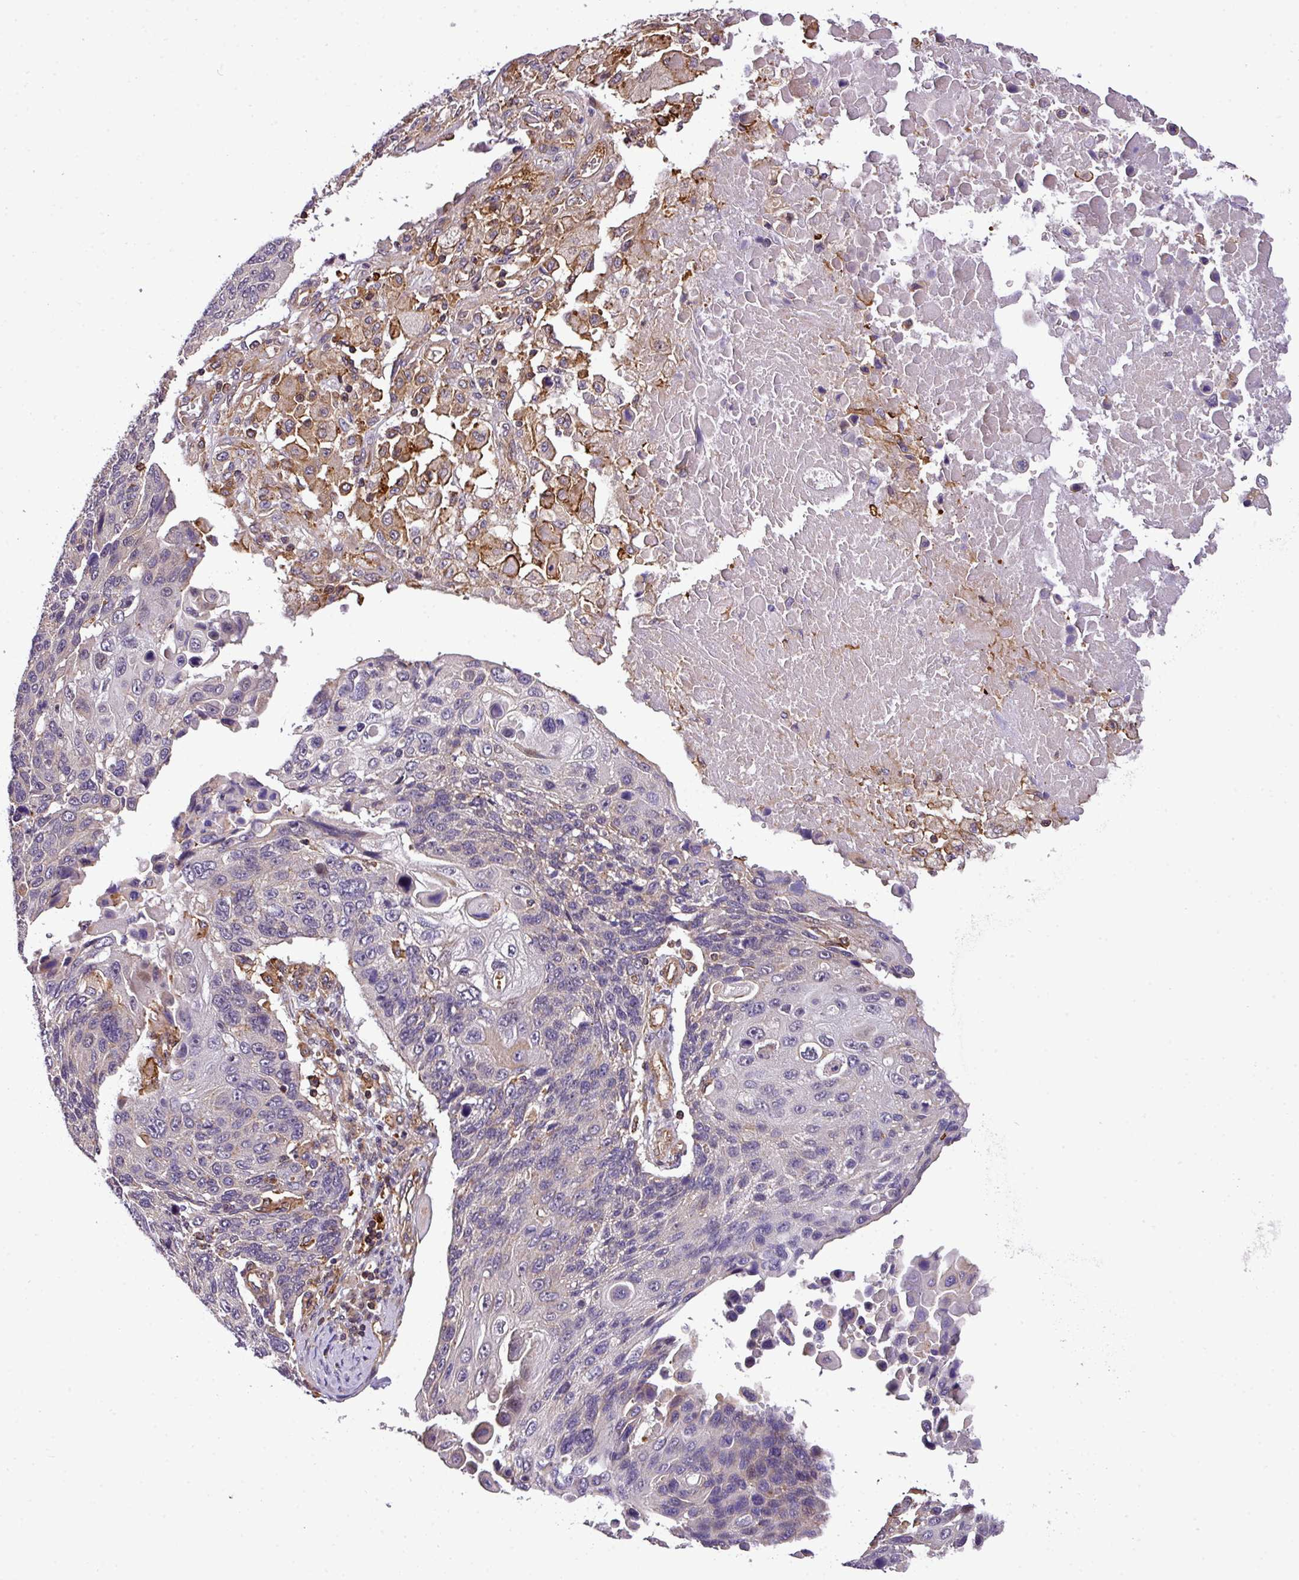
{"staining": {"intensity": "negative", "quantity": "none", "location": "none"}, "tissue": "lung cancer", "cell_type": "Tumor cells", "image_type": "cancer", "snomed": [{"axis": "morphology", "description": "Squamous cell carcinoma, NOS"}, {"axis": "topography", "description": "Lung"}], "caption": "High magnification brightfield microscopy of lung squamous cell carcinoma stained with DAB (3,3'-diaminobenzidine) (brown) and counterstained with hematoxylin (blue): tumor cells show no significant expression.", "gene": "CASS4", "patient": {"sex": "male", "age": 66}}